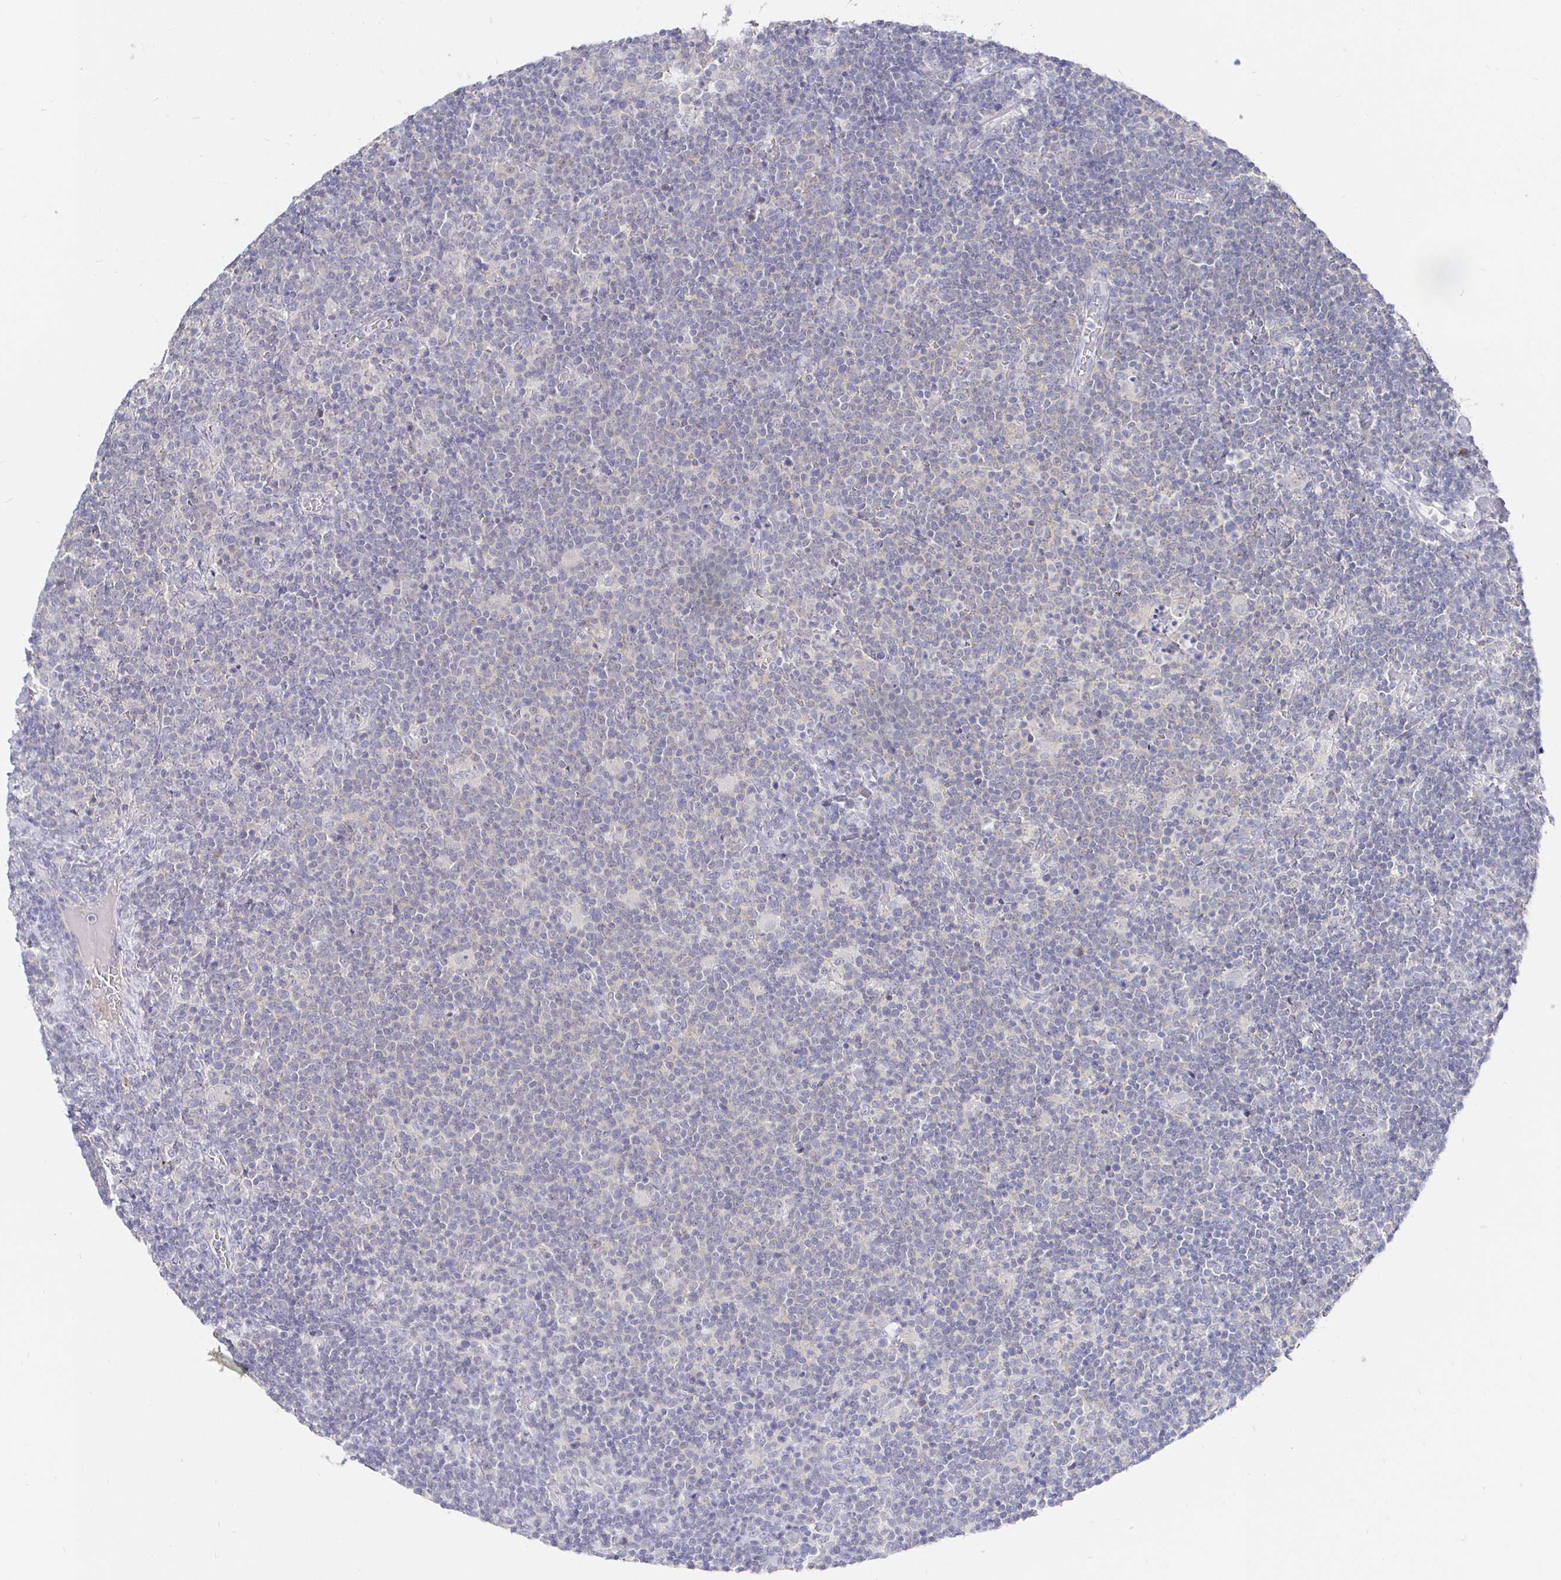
{"staining": {"intensity": "negative", "quantity": "none", "location": "none"}, "tissue": "lymphoma", "cell_type": "Tumor cells", "image_type": "cancer", "snomed": [{"axis": "morphology", "description": "Malignant lymphoma, non-Hodgkin's type, High grade"}, {"axis": "topography", "description": "Lymph node"}], "caption": "DAB immunohistochemical staining of human lymphoma shows no significant staining in tumor cells.", "gene": "LRRC23", "patient": {"sex": "male", "age": 61}}